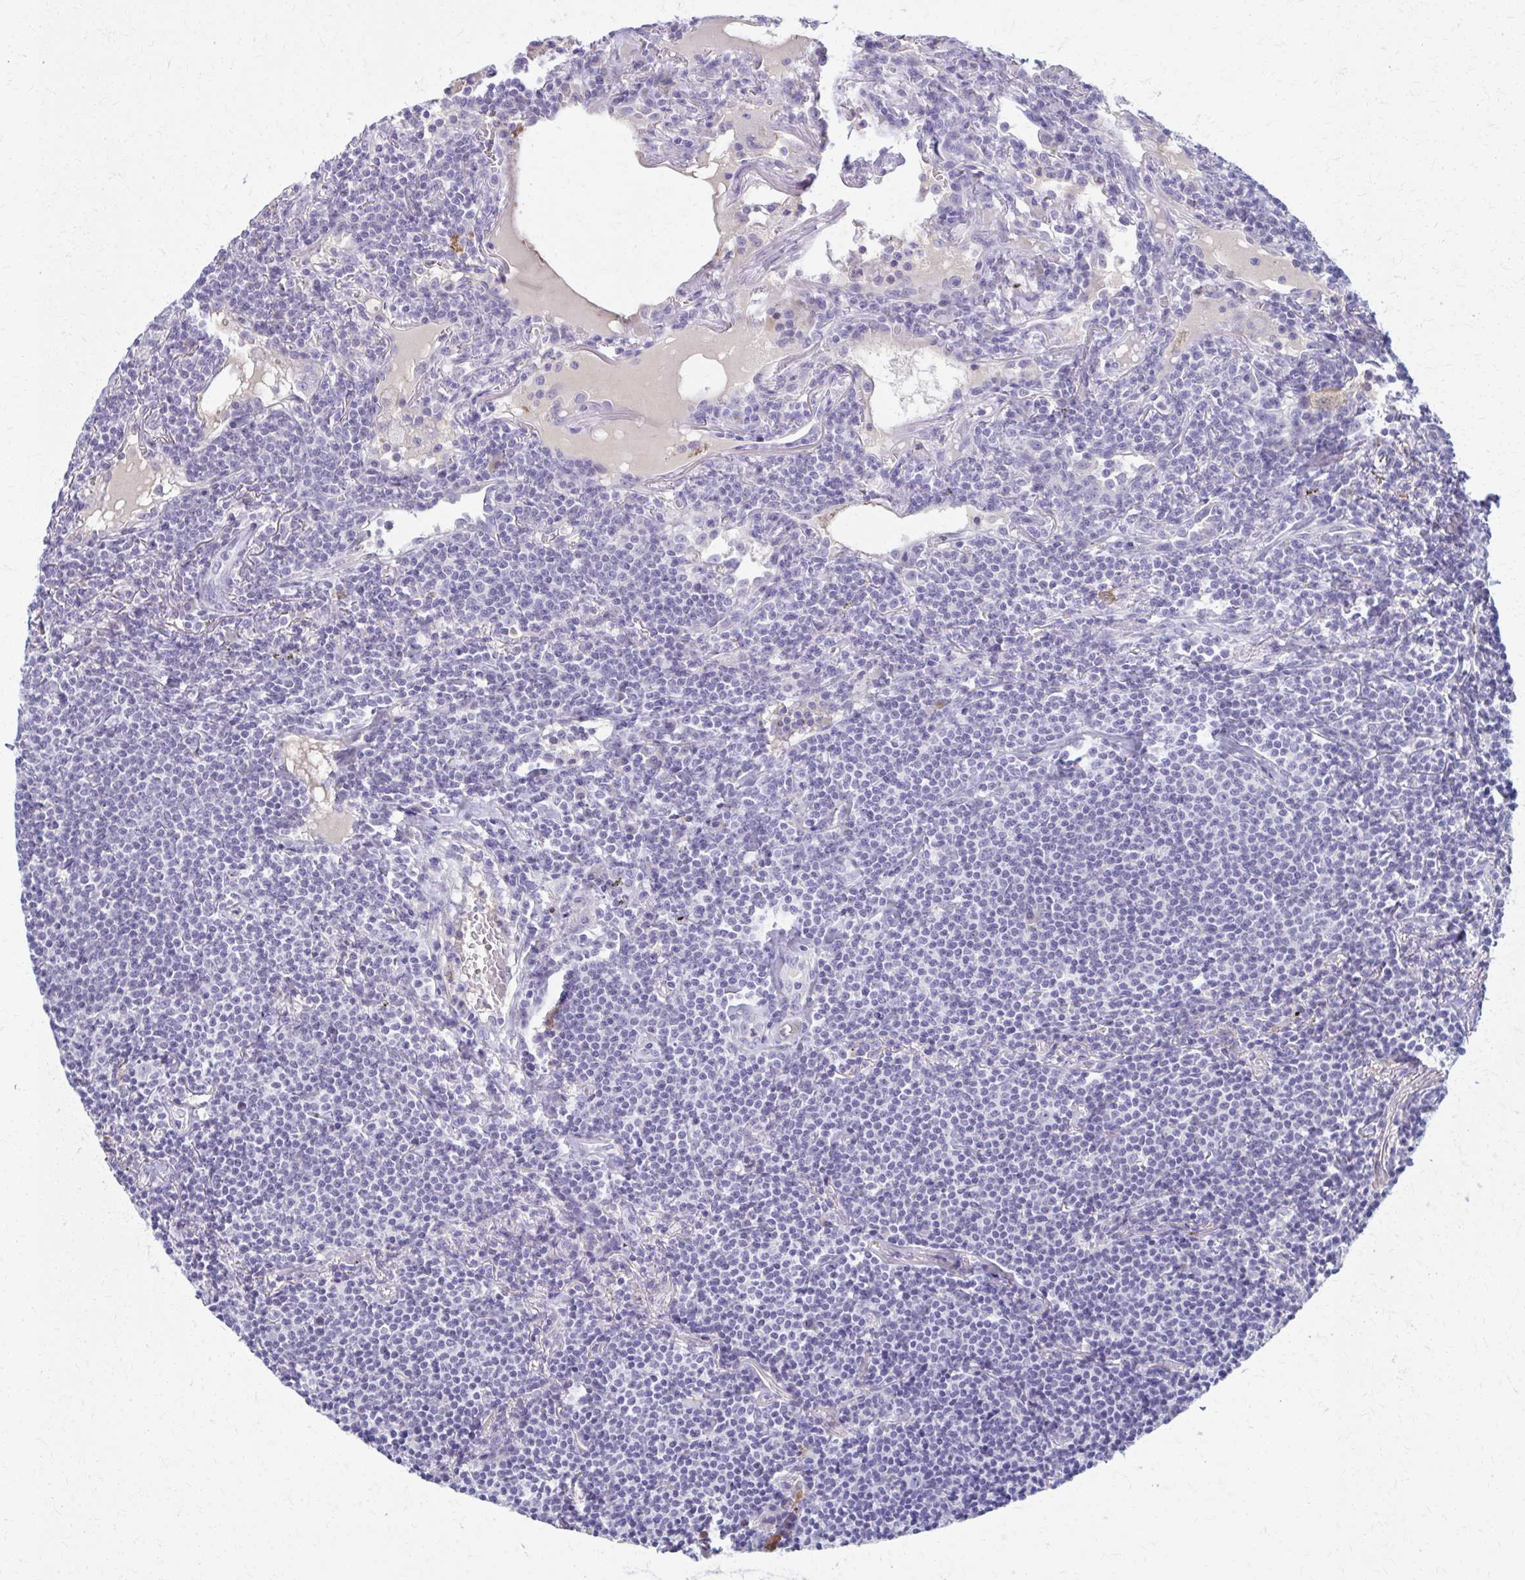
{"staining": {"intensity": "negative", "quantity": "none", "location": "none"}, "tissue": "lymphoma", "cell_type": "Tumor cells", "image_type": "cancer", "snomed": [{"axis": "morphology", "description": "Malignant lymphoma, non-Hodgkin's type, Low grade"}, {"axis": "topography", "description": "Lung"}], "caption": "Protein analysis of lymphoma demonstrates no significant staining in tumor cells.", "gene": "OR4M1", "patient": {"sex": "female", "age": 71}}